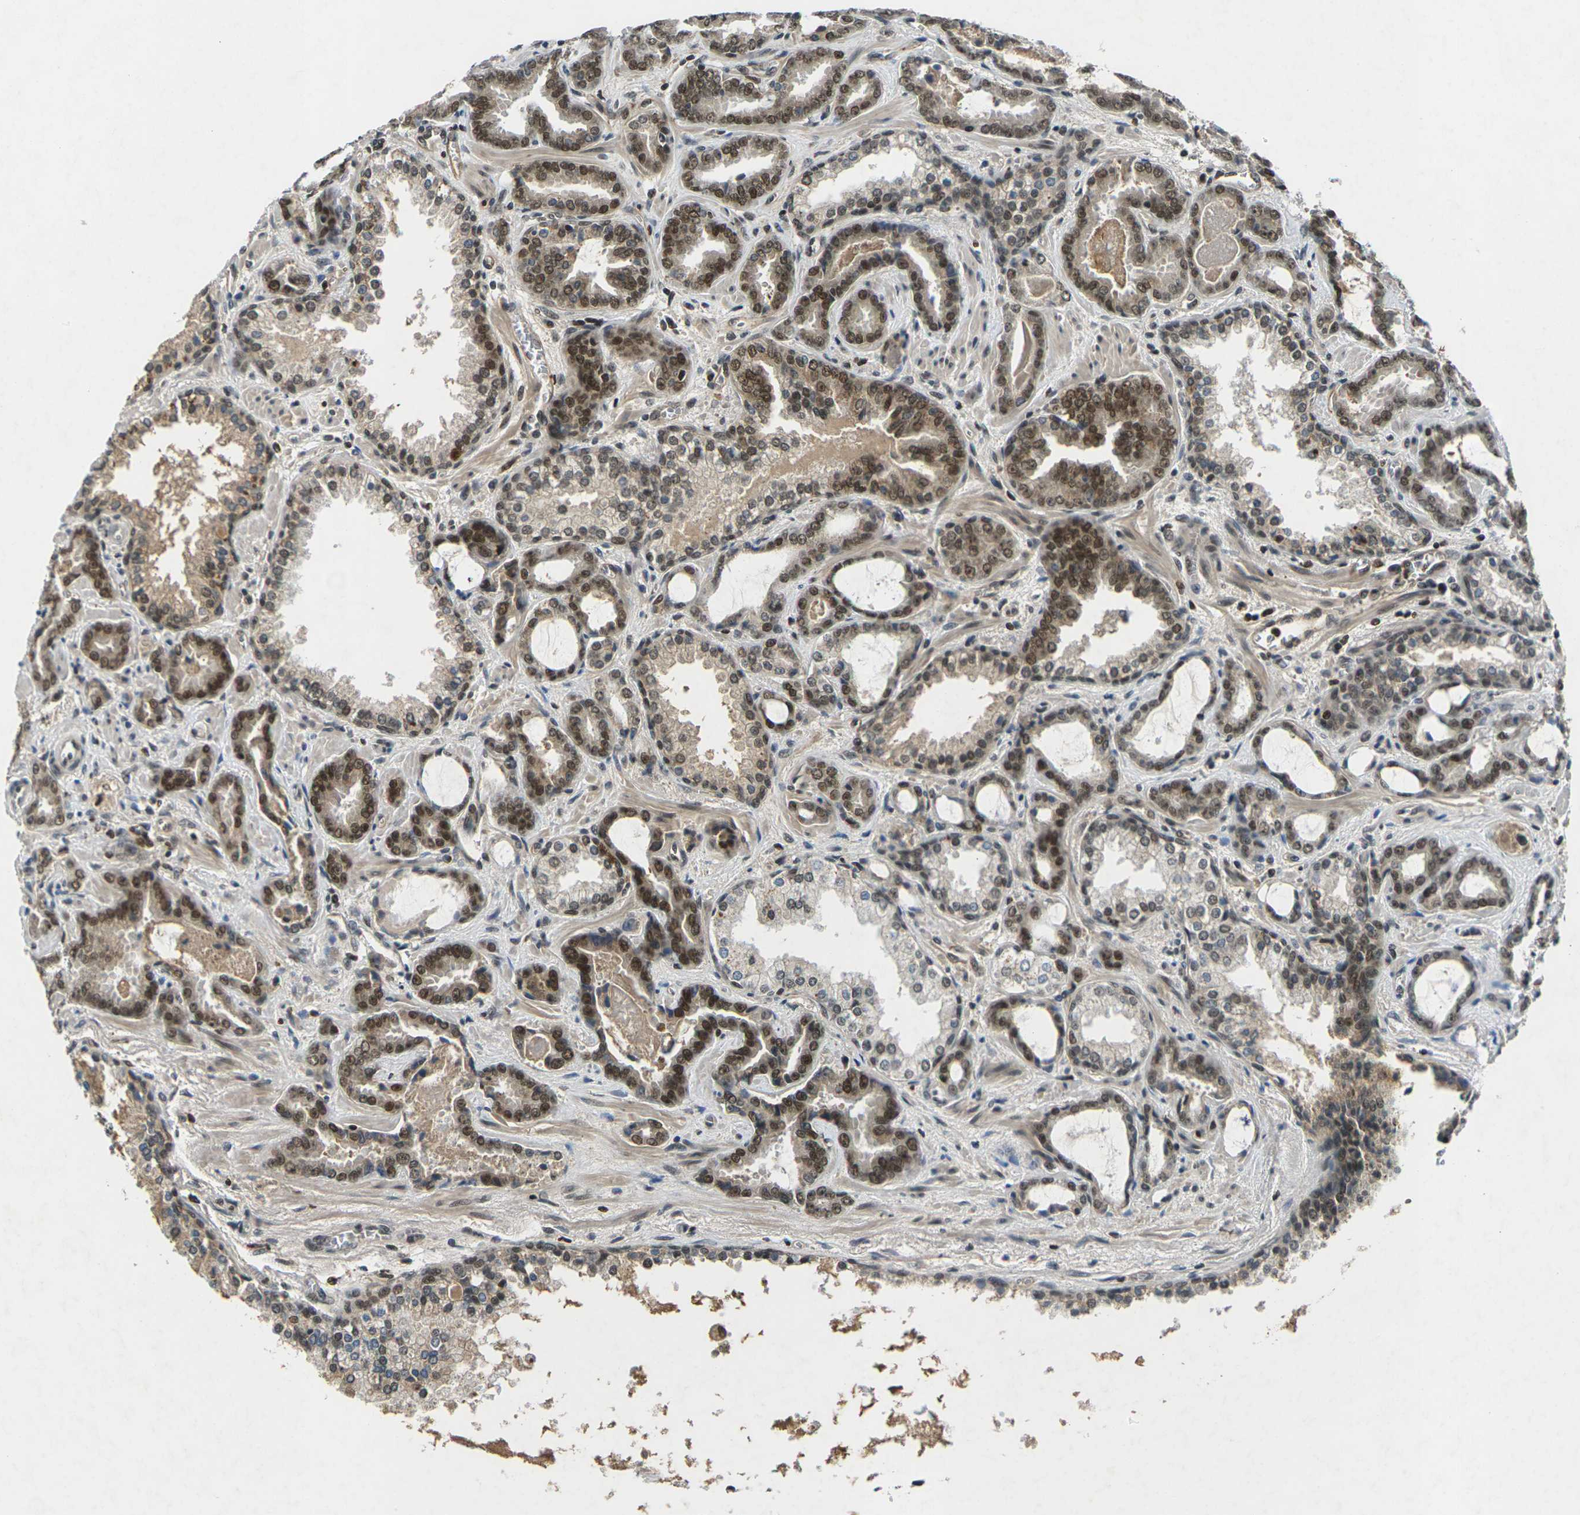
{"staining": {"intensity": "strong", "quantity": ">75%", "location": "cytoplasmic/membranous,nuclear"}, "tissue": "prostate cancer", "cell_type": "Tumor cells", "image_type": "cancer", "snomed": [{"axis": "morphology", "description": "Adenocarcinoma, Low grade"}, {"axis": "topography", "description": "Prostate"}], "caption": "About >75% of tumor cells in prostate cancer demonstrate strong cytoplasmic/membranous and nuclear protein expression as visualized by brown immunohistochemical staining.", "gene": "NELFA", "patient": {"sex": "male", "age": 60}}